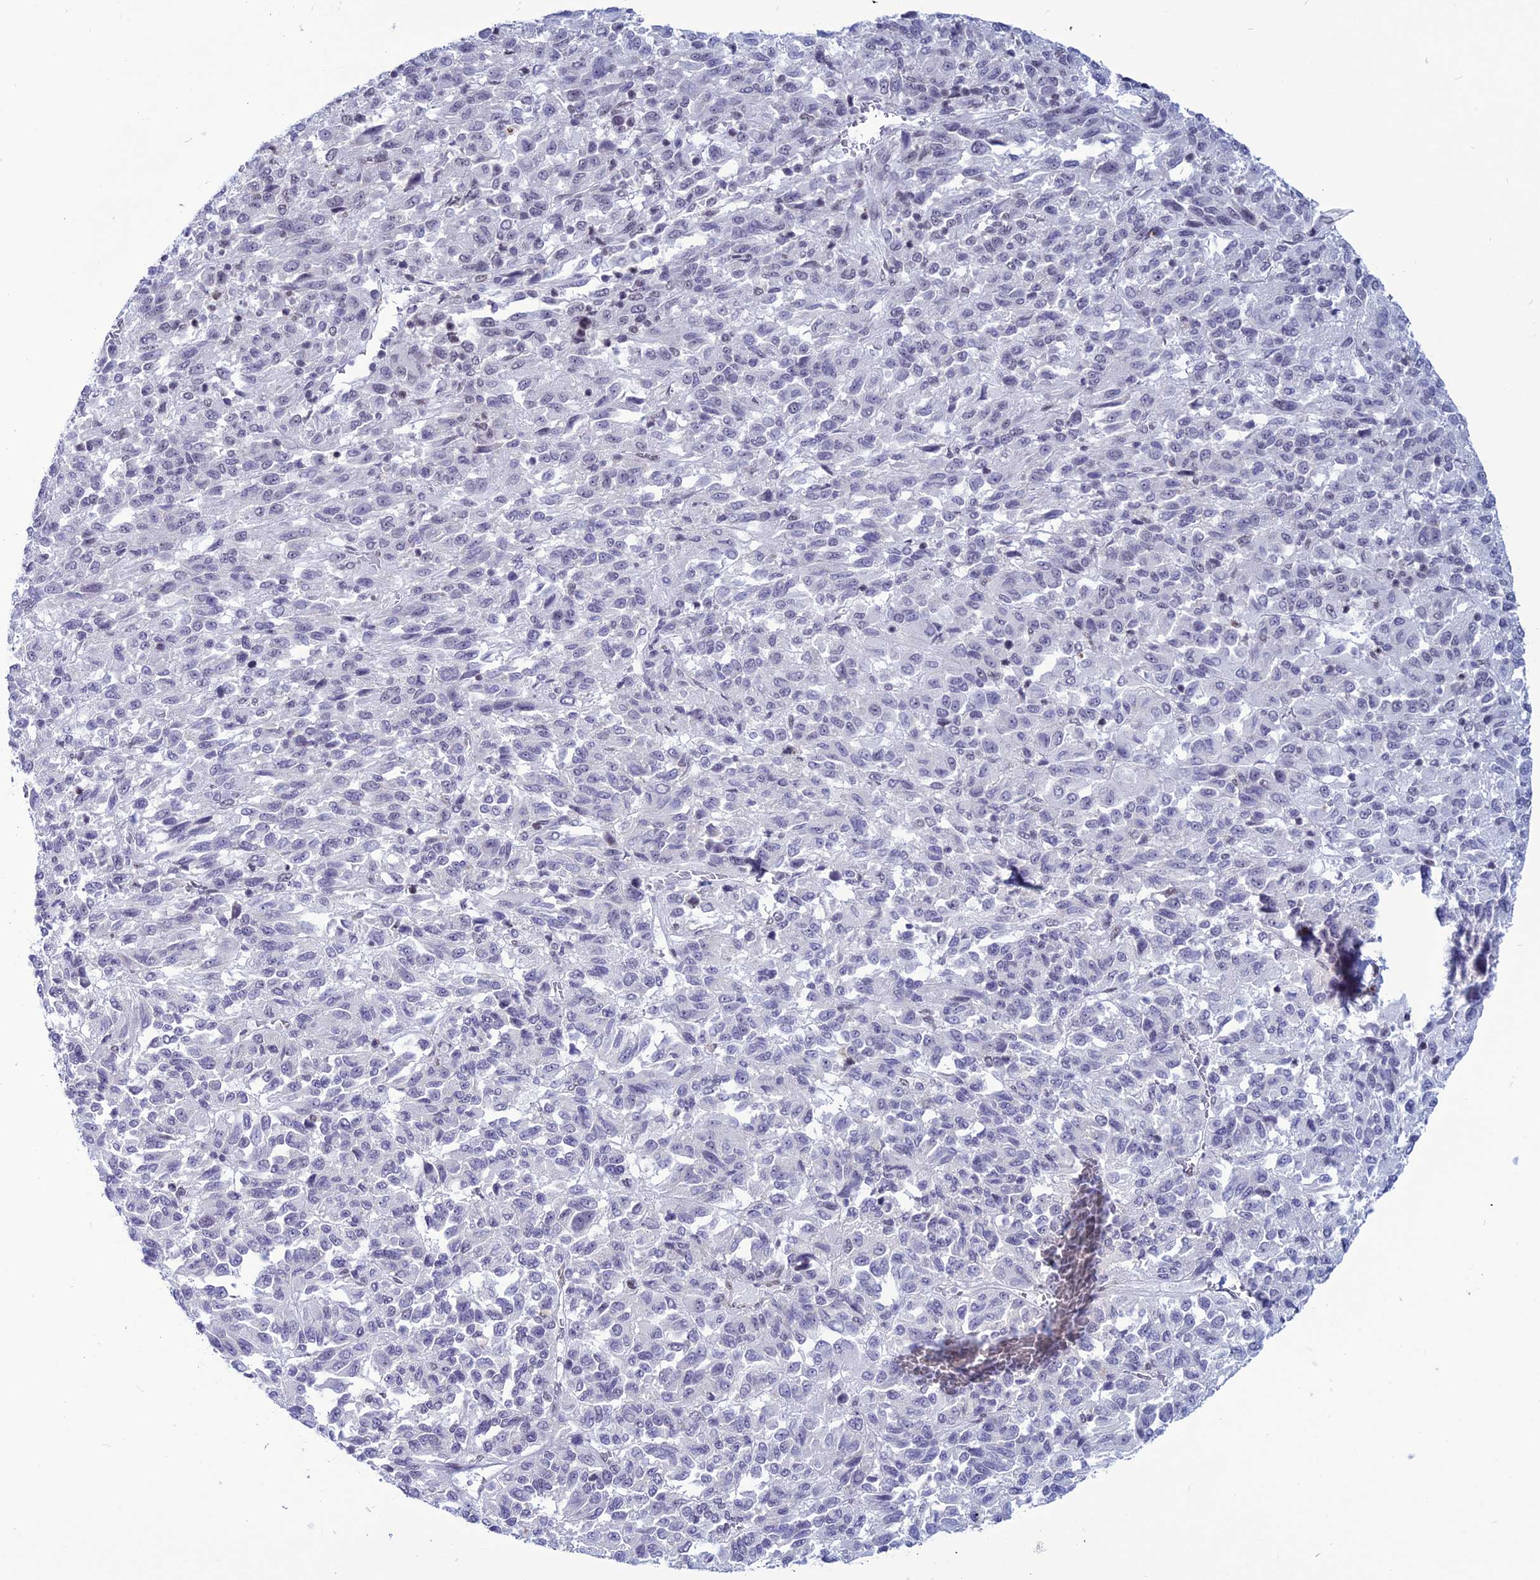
{"staining": {"intensity": "negative", "quantity": "none", "location": "none"}, "tissue": "melanoma", "cell_type": "Tumor cells", "image_type": "cancer", "snomed": [{"axis": "morphology", "description": "Malignant melanoma, Metastatic site"}, {"axis": "topography", "description": "Lung"}], "caption": "High power microscopy micrograph of an immunohistochemistry photomicrograph of melanoma, revealing no significant expression in tumor cells.", "gene": "U2AF1", "patient": {"sex": "male", "age": 64}}